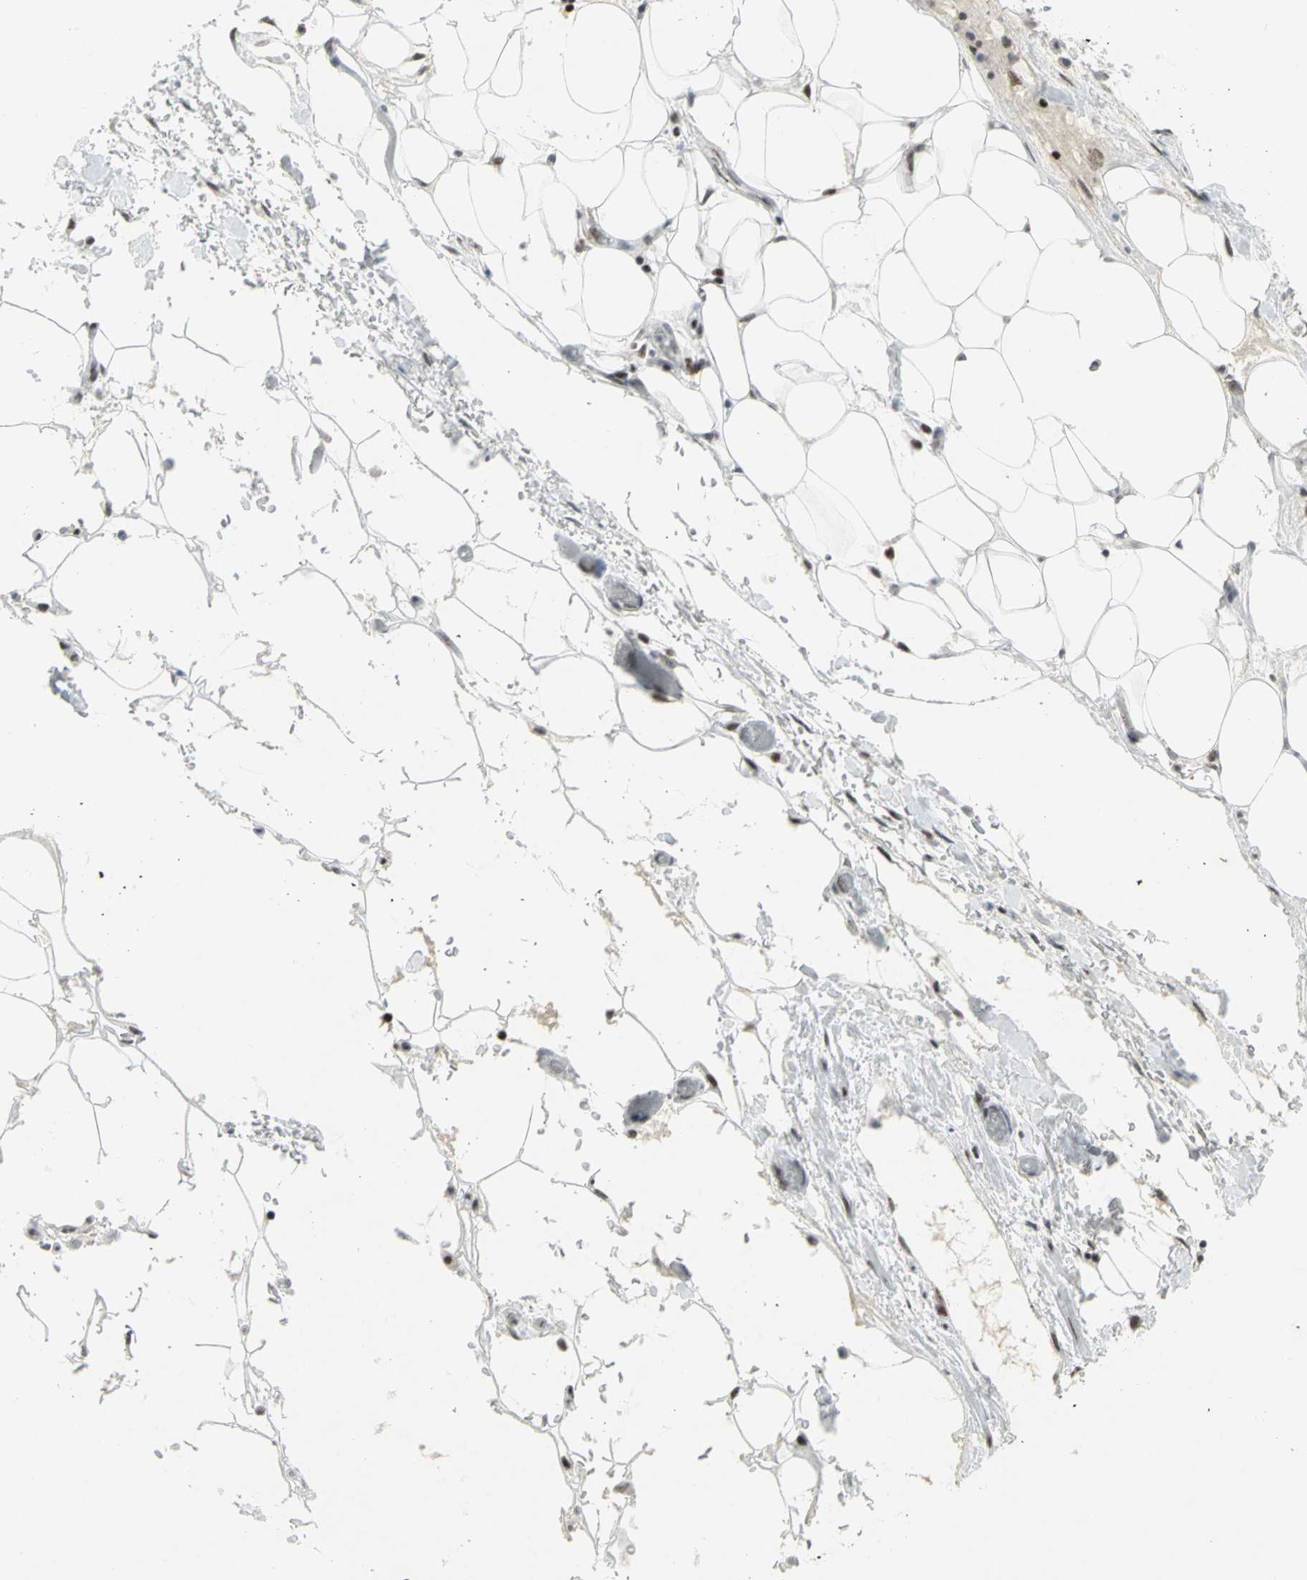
{"staining": {"intensity": "weak", "quantity": "25%-75%", "location": "cytoplasmic/membranous"}, "tissue": "stomach cancer", "cell_type": "Tumor cells", "image_type": "cancer", "snomed": [{"axis": "morphology", "description": "Adenocarcinoma, NOS"}, {"axis": "topography", "description": "Stomach, lower"}], "caption": "Tumor cells show weak cytoplasmic/membranous expression in approximately 25%-75% of cells in stomach cancer.", "gene": "RPA1", "patient": {"sex": "male", "age": 84}}